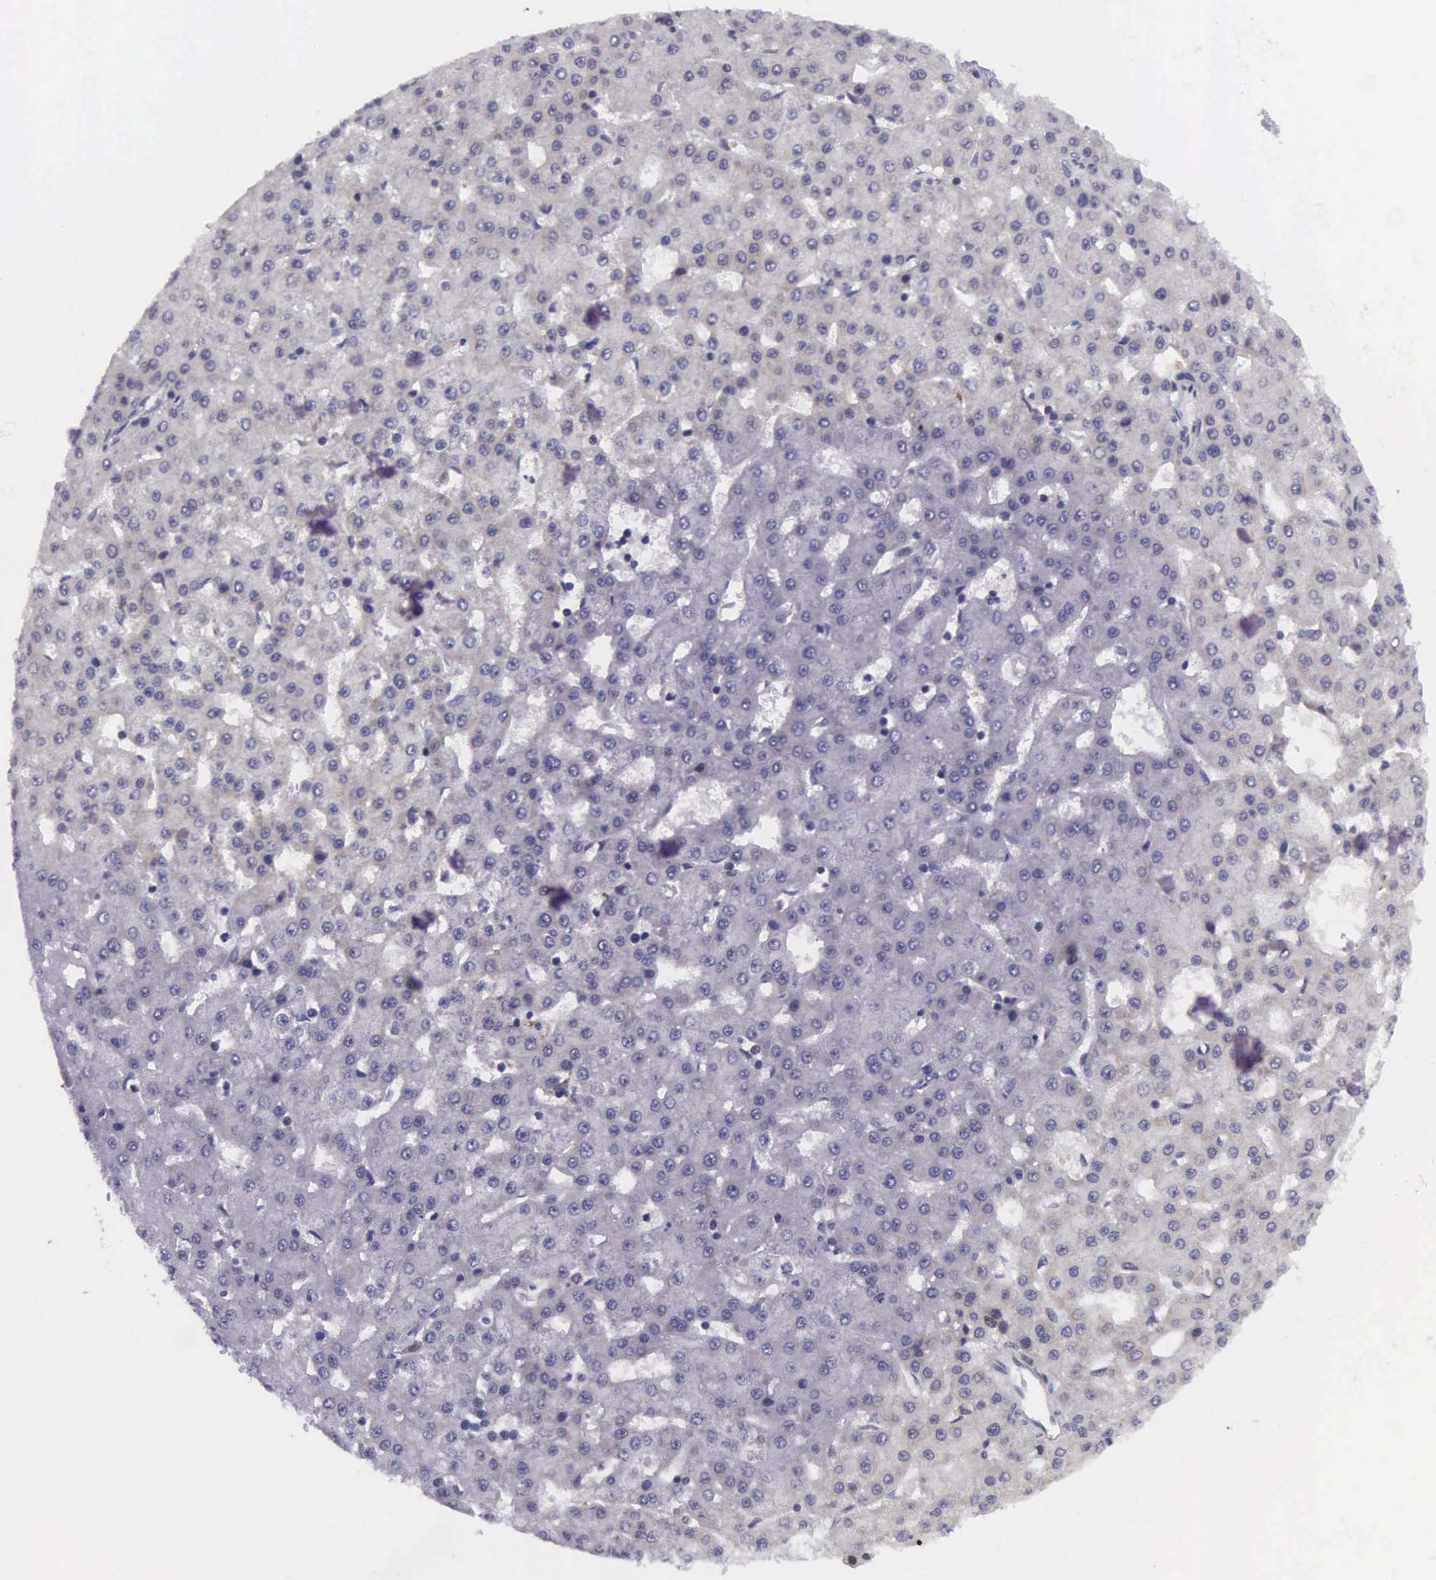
{"staining": {"intensity": "weak", "quantity": "<25%", "location": "nuclear"}, "tissue": "liver cancer", "cell_type": "Tumor cells", "image_type": "cancer", "snomed": [{"axis": "morphology", "description": "Carcinoma, Hepatocellular, NOS"}, {"axis": "topography", "description": "Liver"}], "caption": "Human liver cancer (hepatocellular carcinoma) stained for a protein using immunohistochemistry demonstrates no expression in tumor cells.", "gene": "EMID1", "patient": {"sex": "male", "age": 47}}